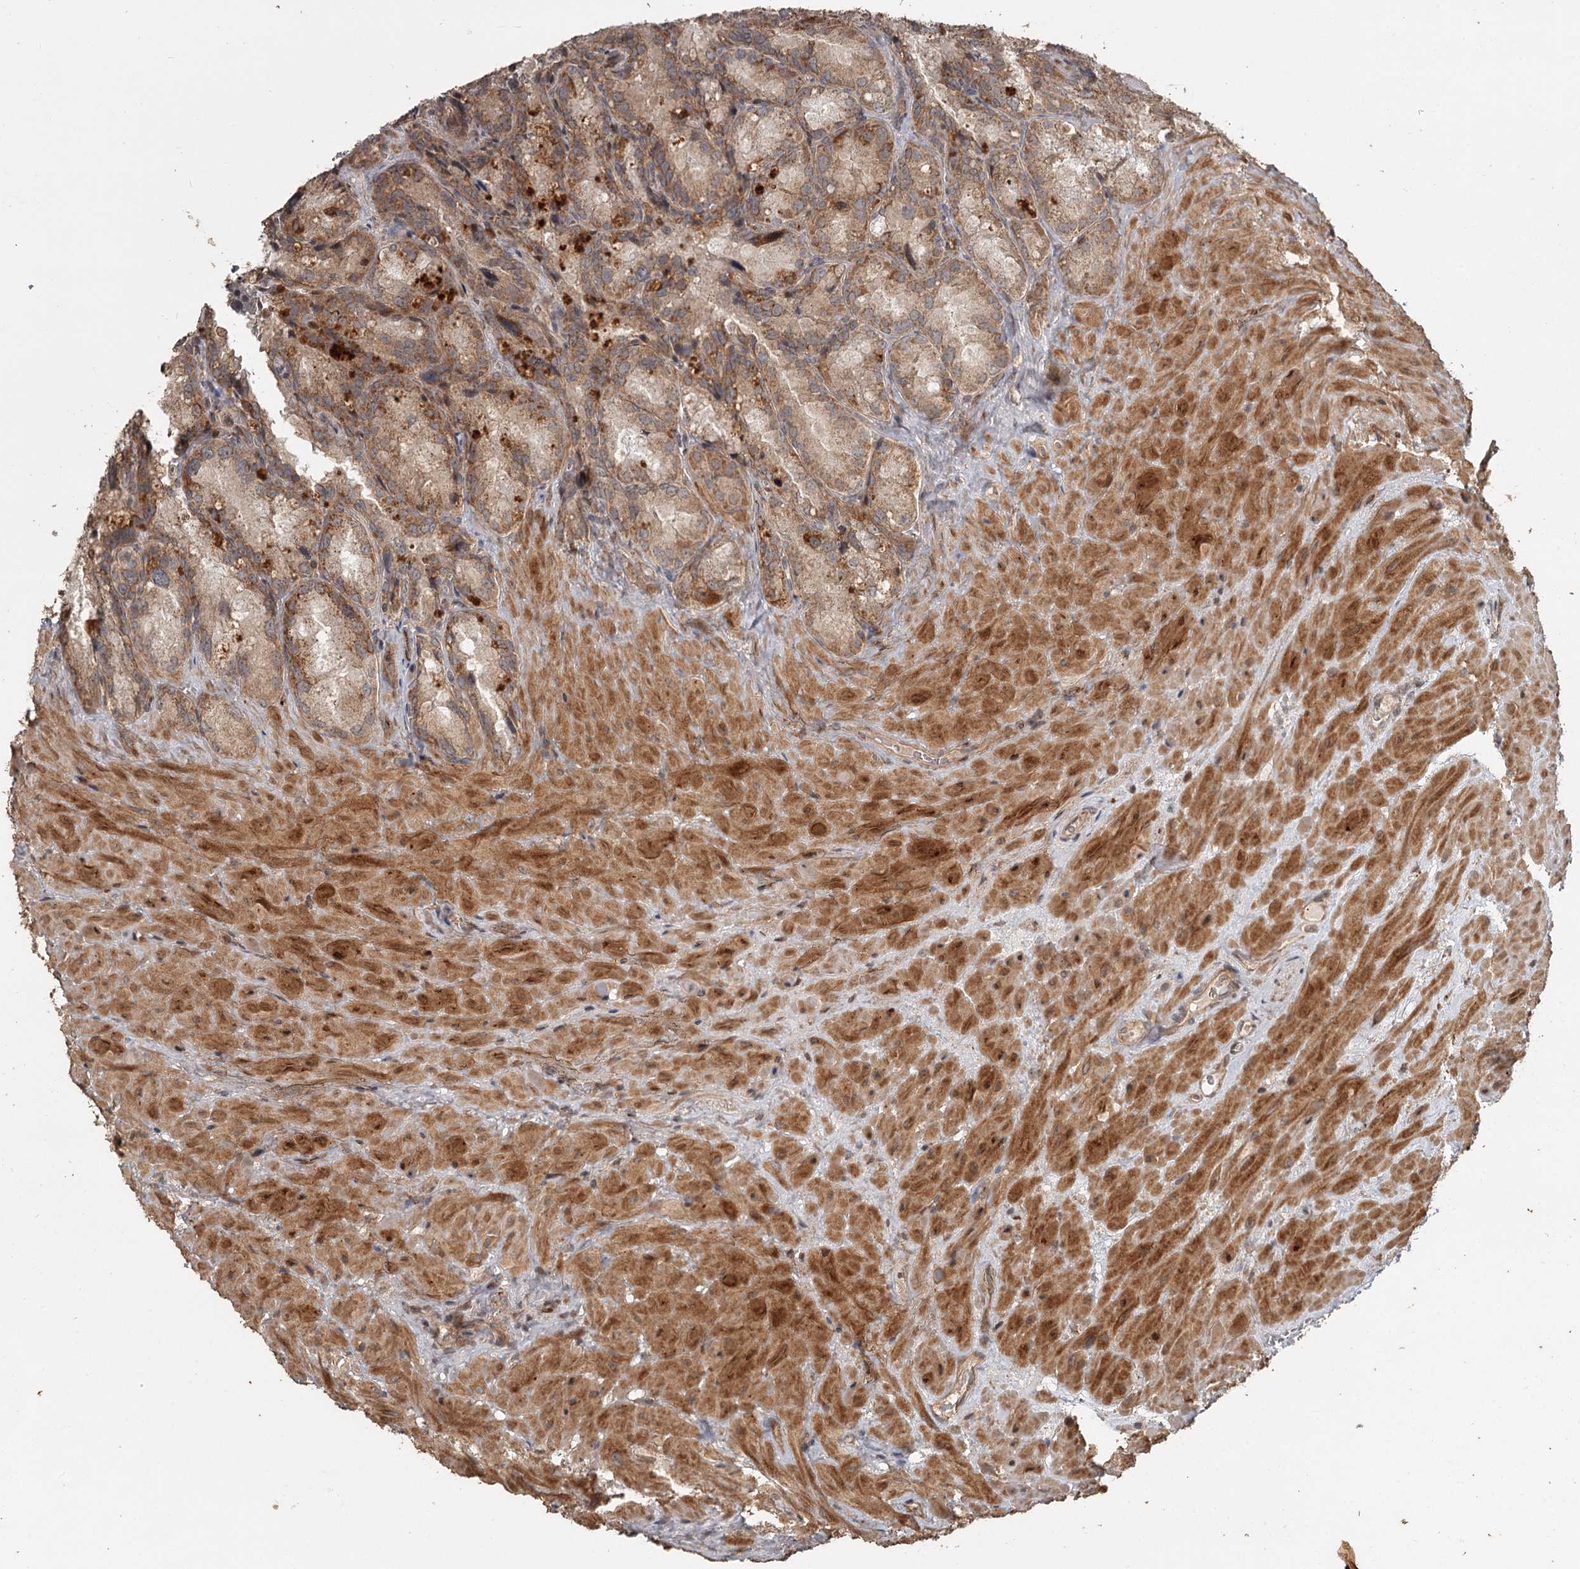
{"staining": {"intensity": "moderate", "quantity": ">75%", "location": "cytoplasmic/membranous"}, "tissue": "seminal vesicle", "cell_type": "Glandular cells", "image_type": "normal", "snomed": [{"axis": "morphology", "description": "Normal tissue, NOS"}, {"axis": "topography", "description": "Seminal veicle"}], "caption": "Immunohistochemical staining of normal seminal vesicle shows moderate cytoplasmic/membranous protein staining in about >75% of glandular cells.", "gene": "FAXC", "patient": {"sex": "male", "age": 62}}